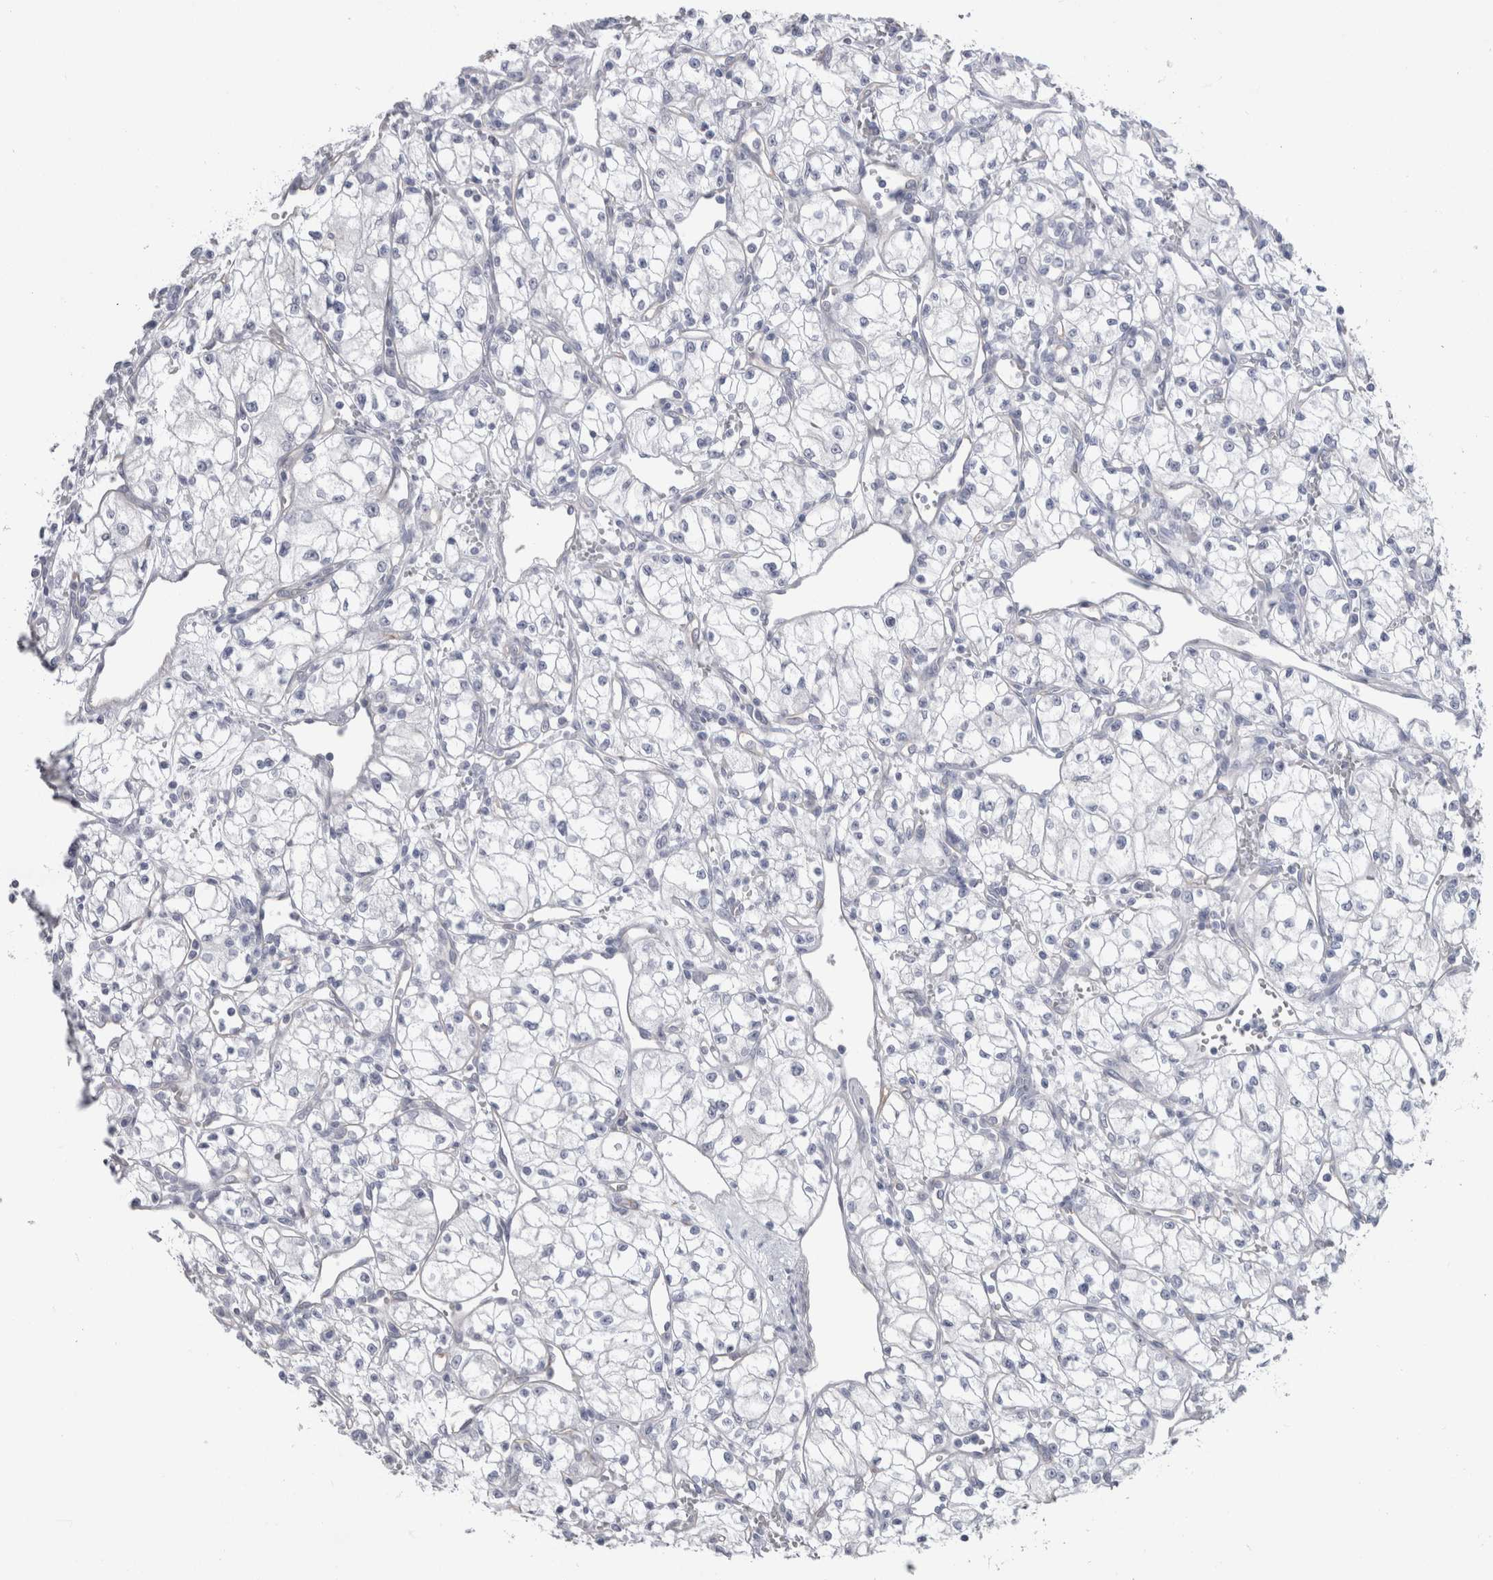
{"staining": {"intensity": "negative", "quantity": "none", "location": "none"}, "tissue": "renal cancer", "cell_type": "Tumor cells", "image_type": "cancer", "snomed": [{"axis": "morphology", "description": "Normal tissue, NOS"}, {"axis": "morphology", "description": "Adenocarcinoma, NOS"}, {"axis": "topography", "description": "Kidney"}], "caption": "Tumor cells show no significant staining in renal cancer.", "gene": "CDH17", "patient": {"sex": "male", "age": 59}}